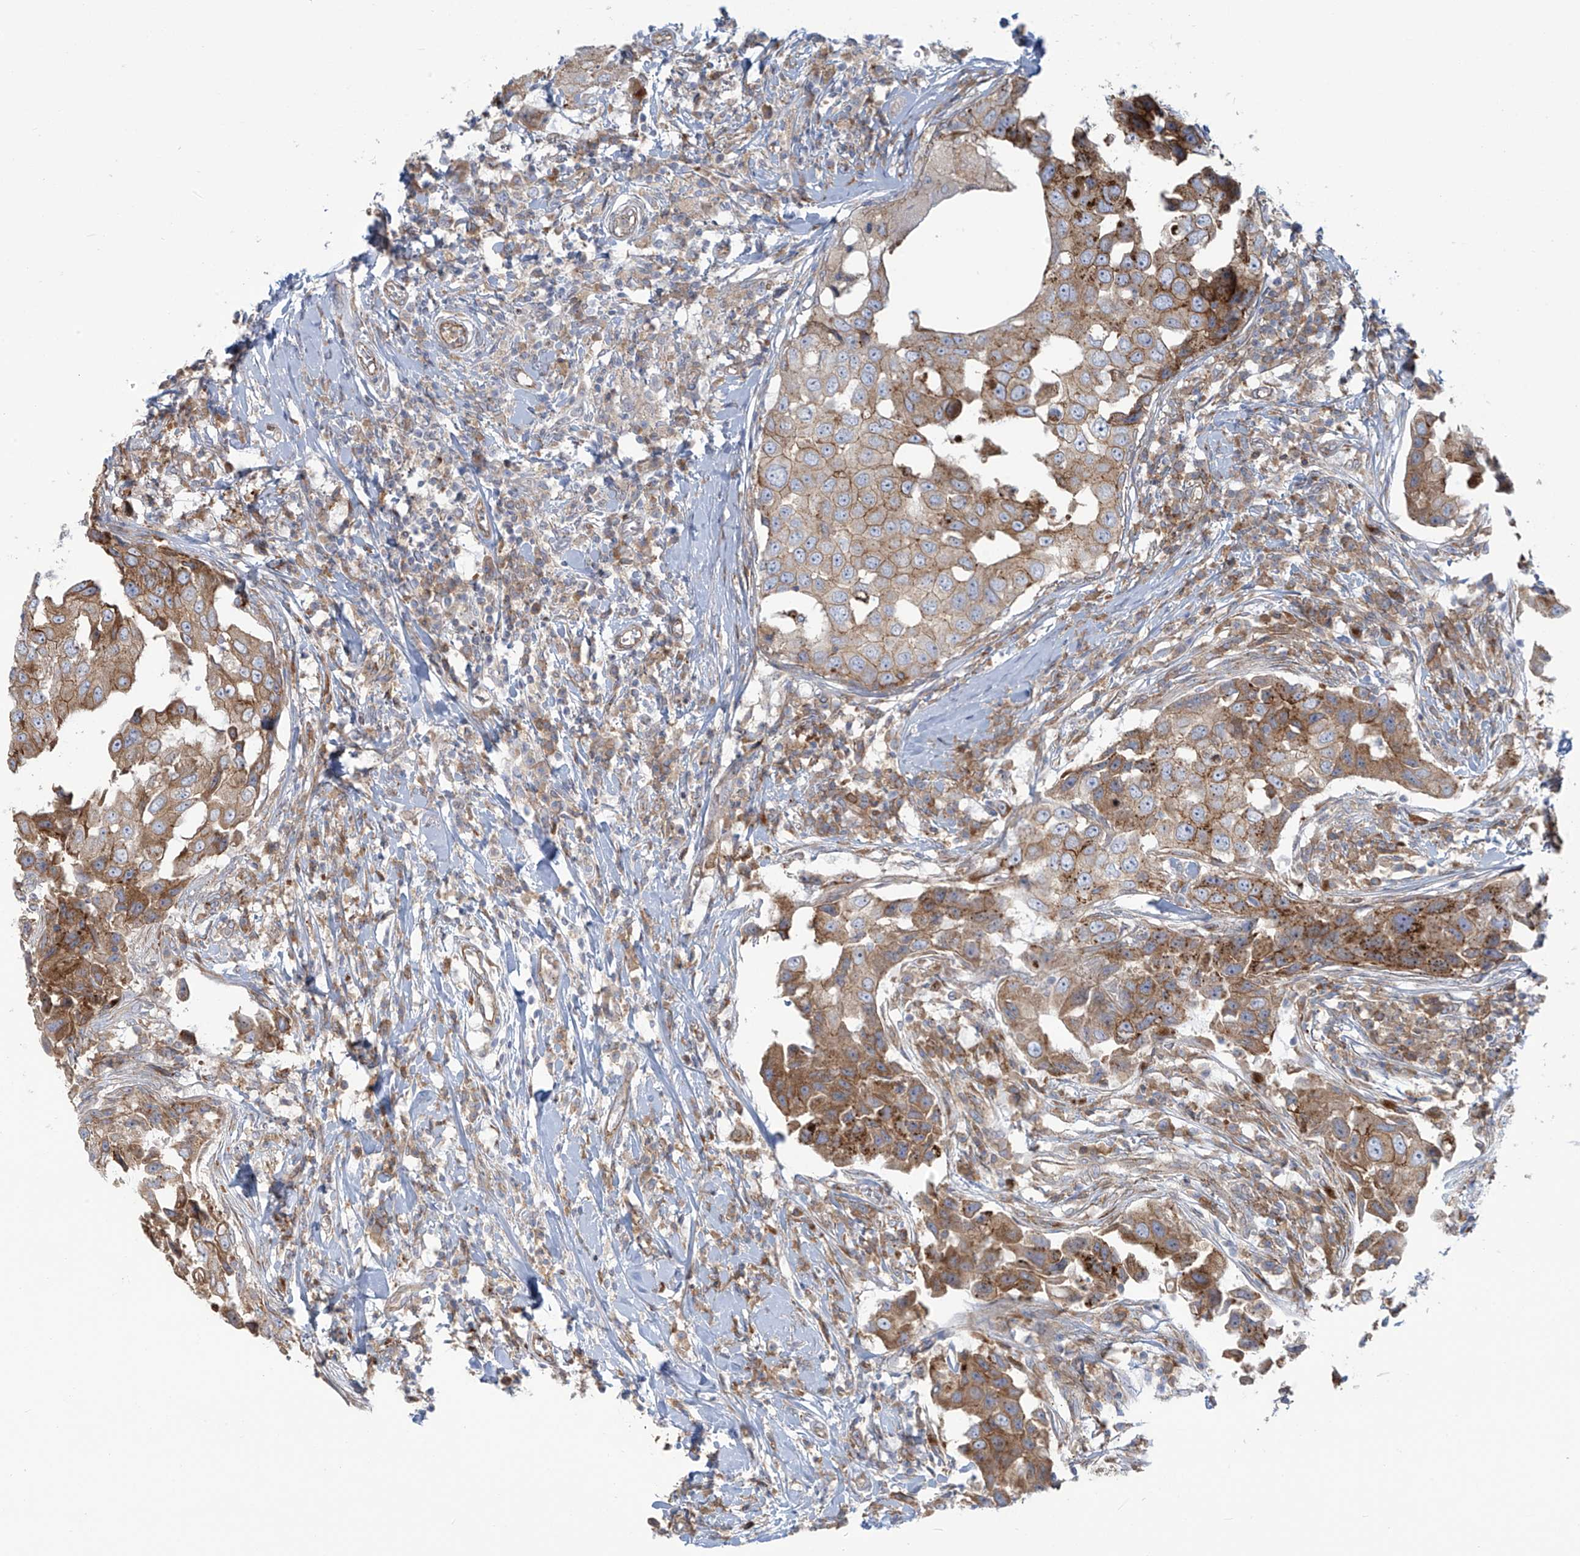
{"staining": {"intensity": "moderate", "quantity": ">75%", "location": "cytoplasmic/membranous"}, "tissue": "breast cancer", "cell_type": "Tumor cells", "image_type": "cancer", "snomed": [{"axis": "morphology", "description": "Duct carcinoma"}, {"axis": "topography", "description": "Breast"}], "caption": "There is medium levels of moderate cytoplasmic/membranous positivity in tumor cells of breast cancer (infiltrating ductal carcinoma), as demonstrated by immunohistochemical staining (brown color).", "gene": "LZTS3", "patient": {"sex": "female", "age": 27}}